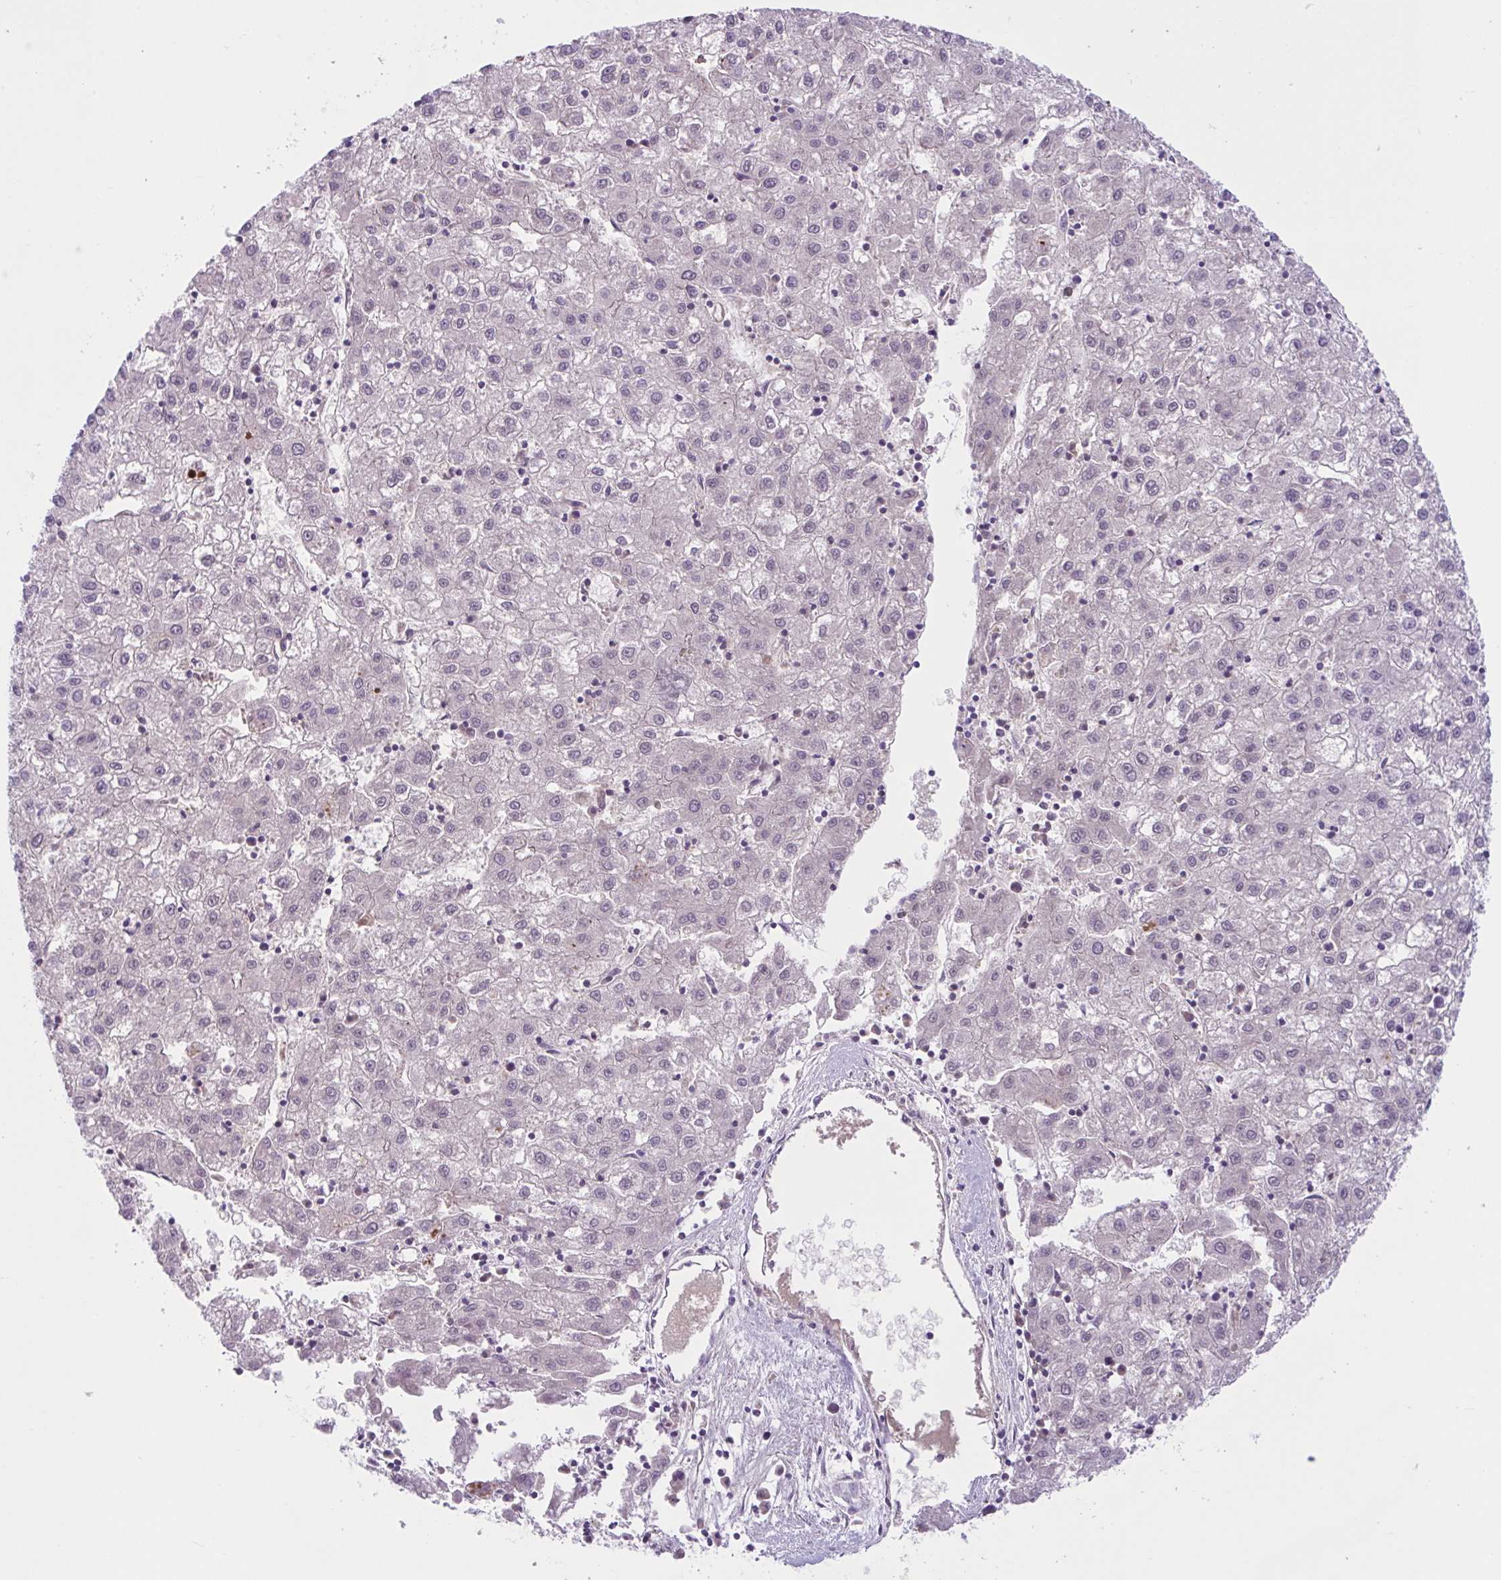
{"staining": {"intensity": "negative", "quantity": "none", "location": "none"}, "tissue": "liver cancer", "cell_type": "Tumor cells", "image_type": "cancer", "snomed": [{"axis": "morphology", "description": "Carcinoma, Hepatocellular, NOS"}, {"axis": "topography", "description": "Liver"}], "caption": "Immunohistochemistry image of neoplastic tissue: human liver cancer stained with DAB (3,3'-diaminobenzidine) exhibits no significant protein staining in tumor cells.", "gene": "WNT9B", "patient": {"sex": "male", "age": 72}}